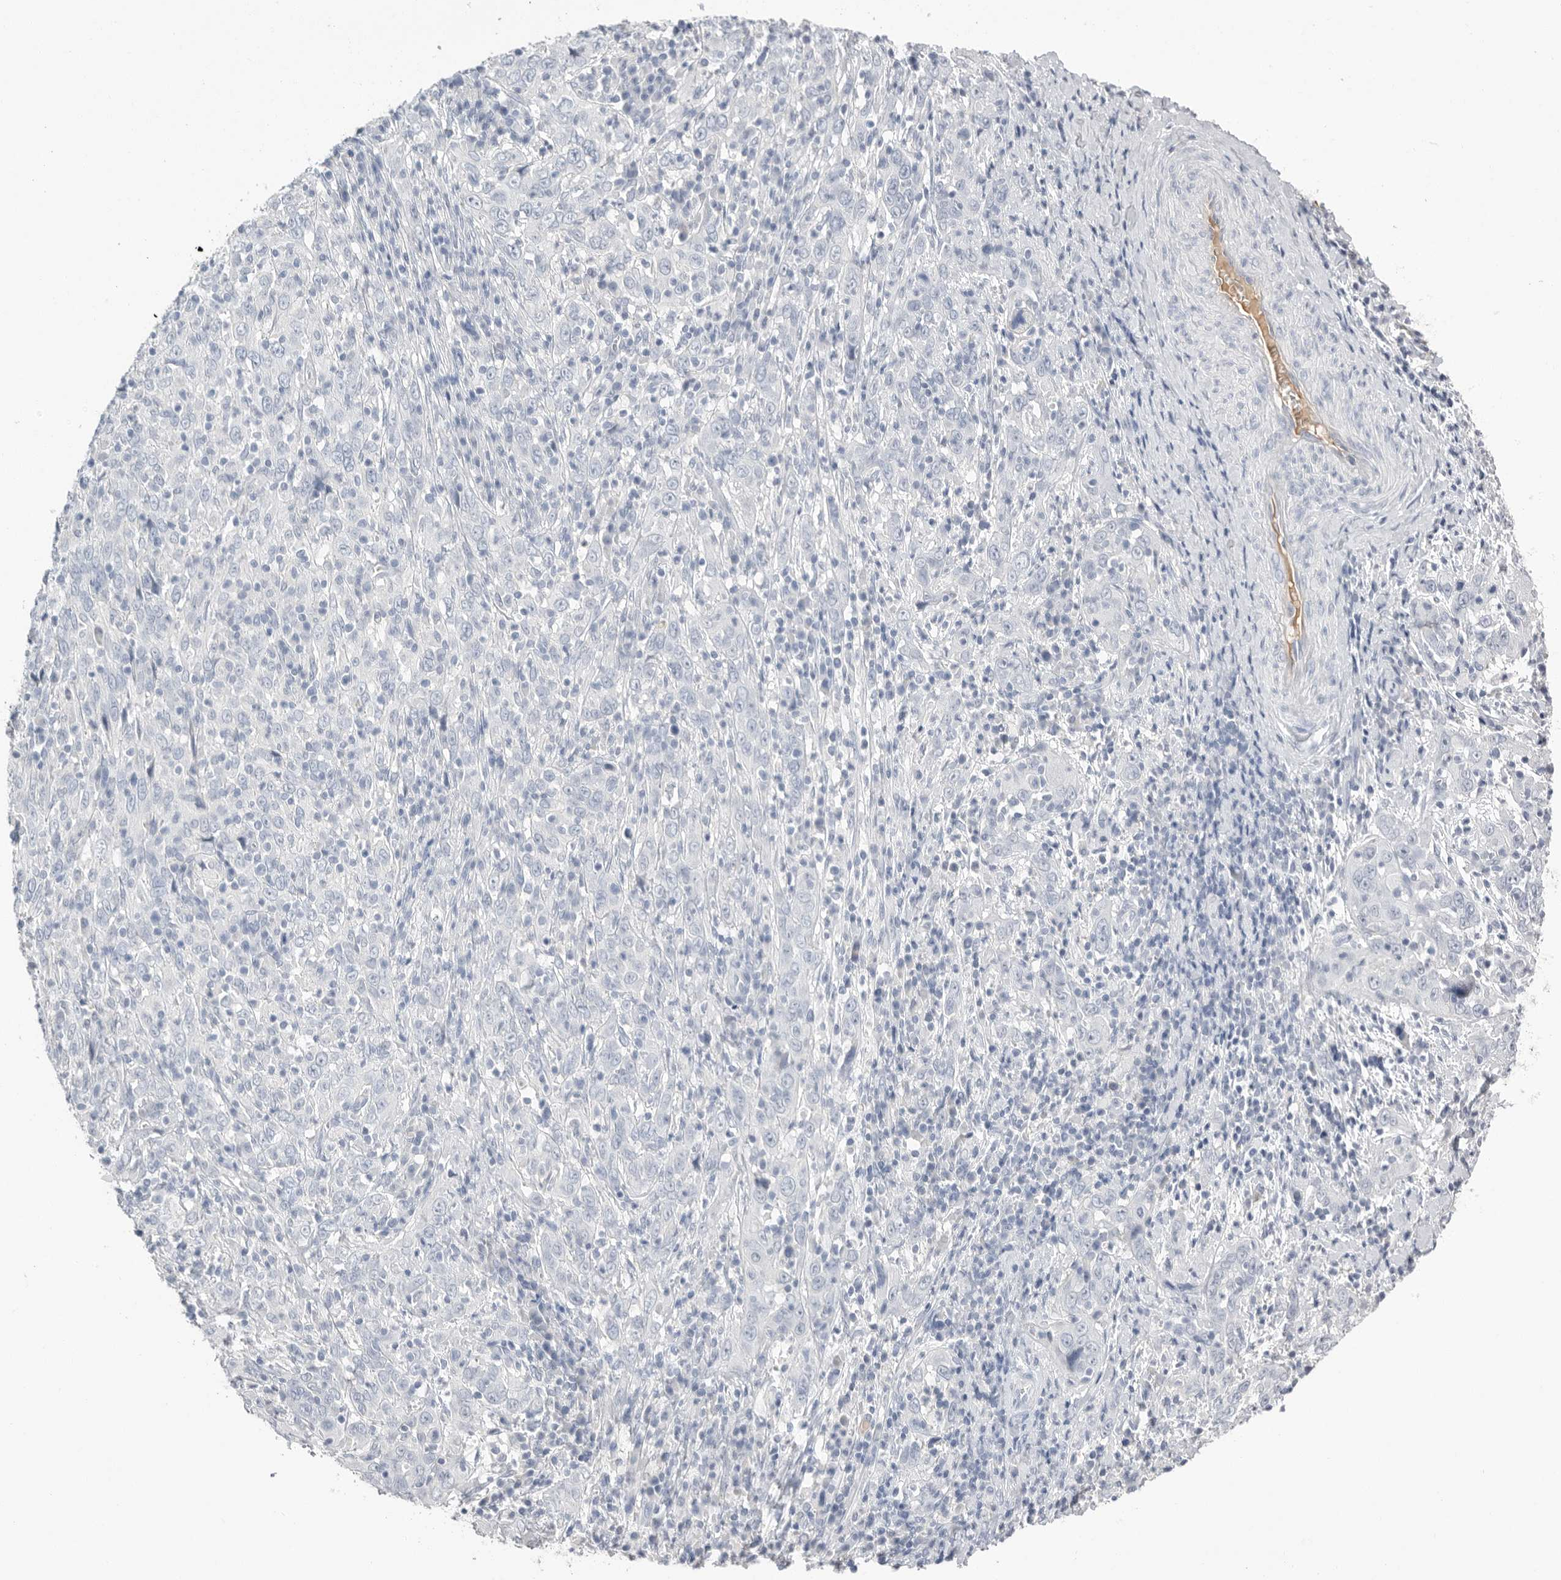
{"staining": {"intensity": "negative", "quantity": "none", "location": "none"}, "tissue": "cervical cancer", "cell_type": "Tumor cells", "image_type": "cancer", "snomed": [{"axis": "morphology", "description": "Squamous cell carcinoma, NOS"}, {"axis": "topography", "description": "Cervix"}], "caption": "Image shows no protein positivity in tumor cells of cervical squamous cell carcinoma tissue.", "gene": "APOA2", "patient": {"sex": "female", "age": 46}}